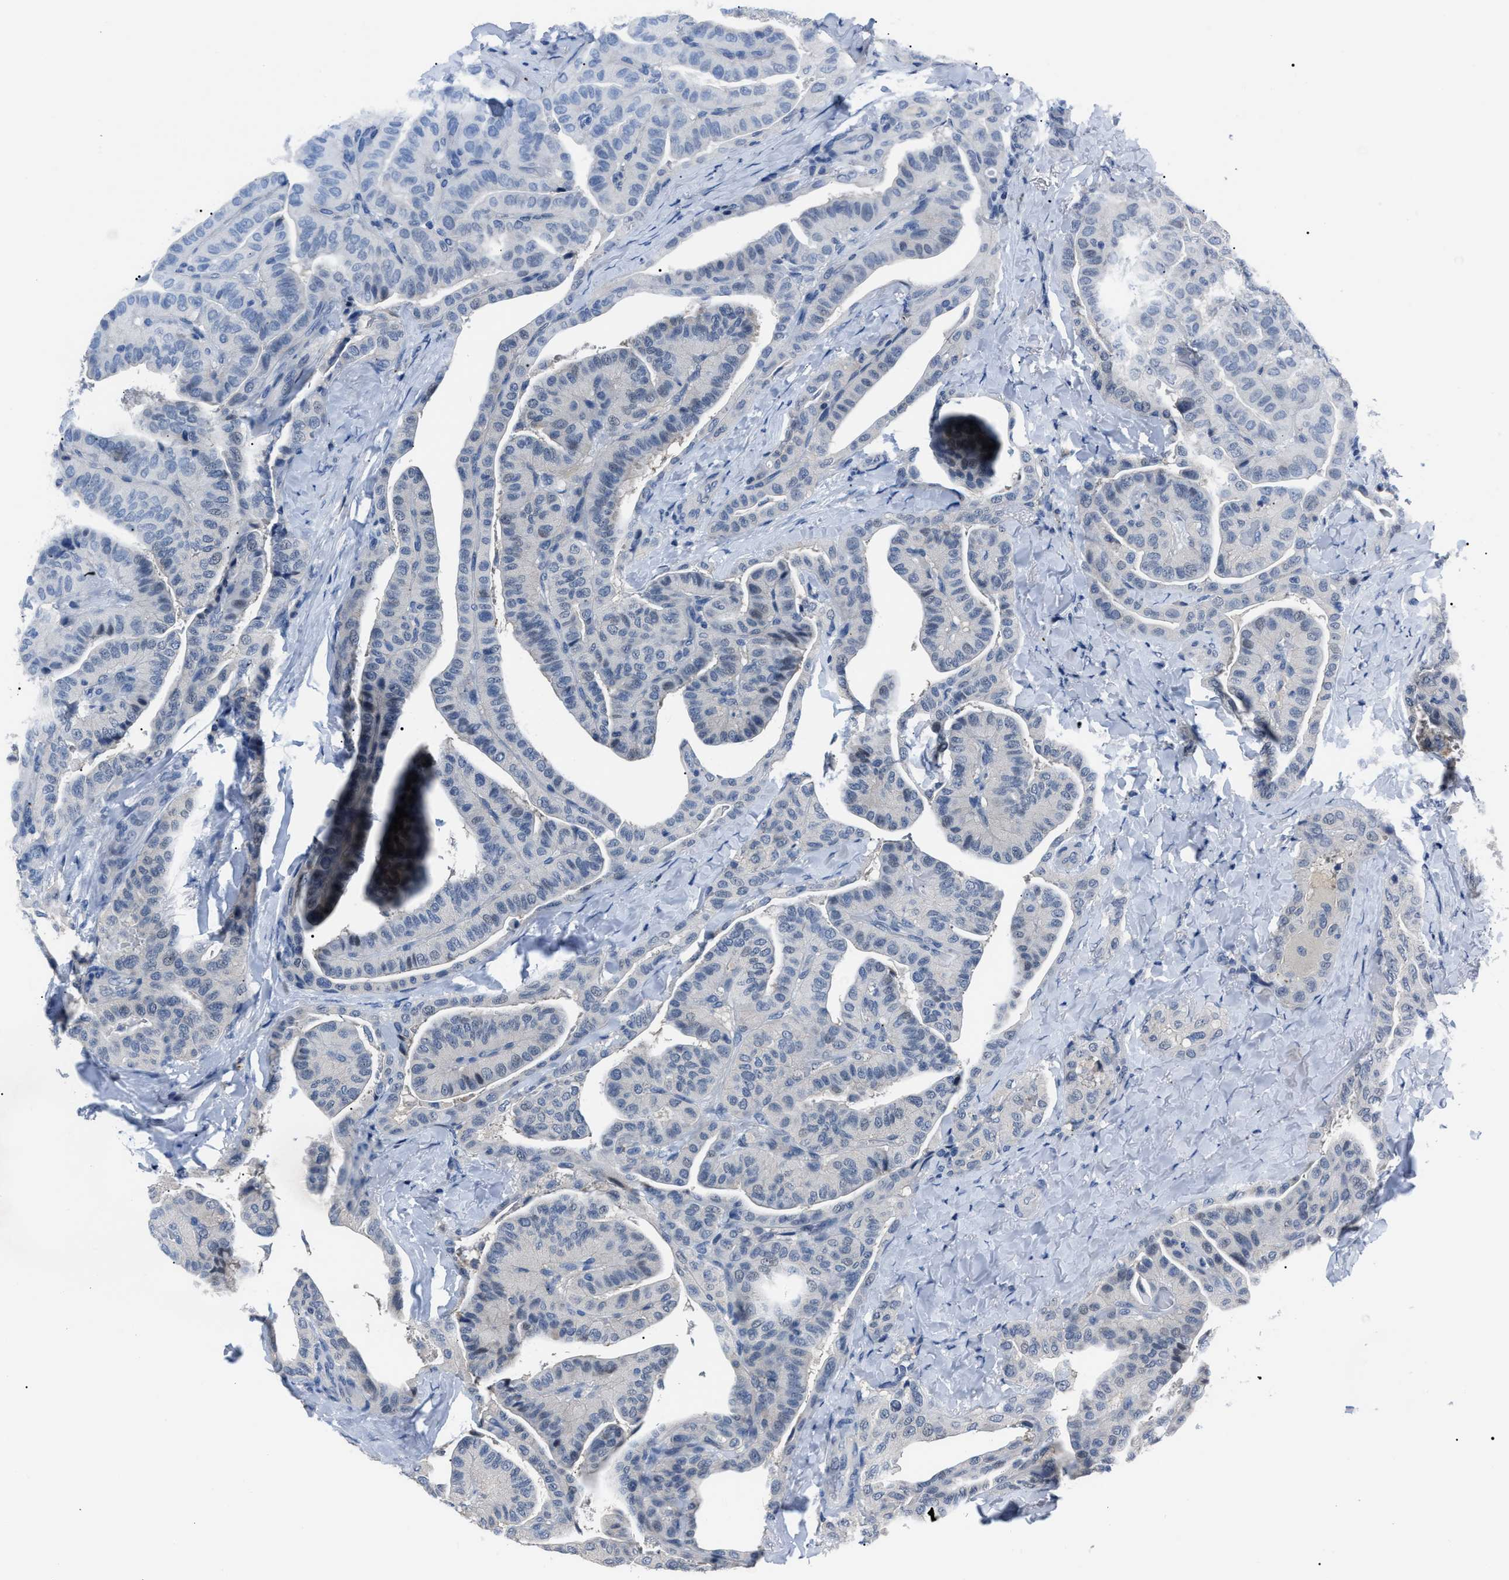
{"staining": {"intensity": "negative", "quantity": "none", "location": "none"}, "tissue": "thyroid cancer", "cell_type": "Tumor cells", "image_type": "cancer", "snomed": [{"axis": "morphology", "description": "Papillary adenocarcinoma, NOS"}, {"axis": "topography", "description": "Thyroid gland"}], "caption": "Tumor cells are negative for protein expression in human thyroid cancer.", "gene": "LRWD1", "patient": {"sex": "male", "age": 77}}